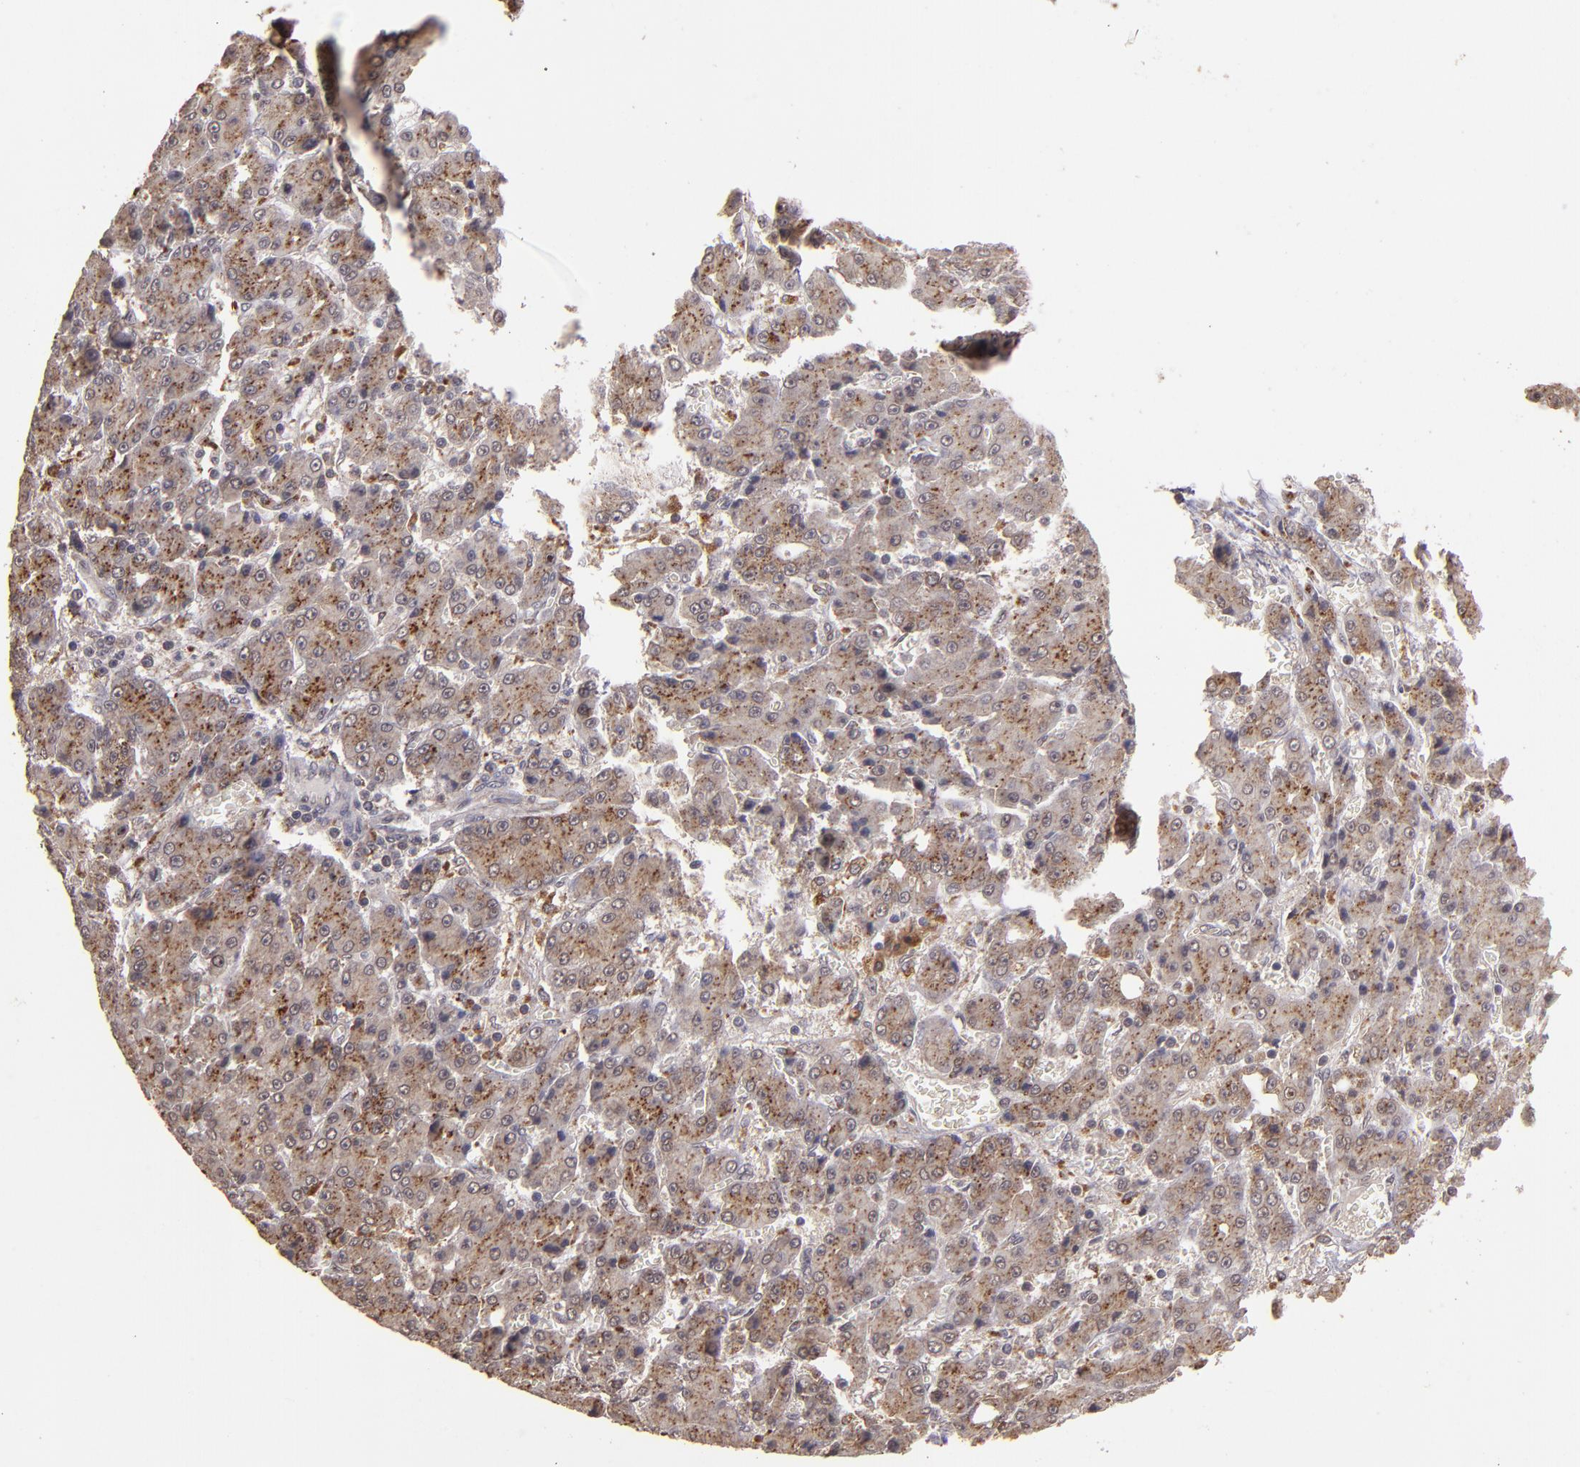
{"staining": {"intensity": "moderate", "quantity": ">75%", "location": "cytoplasmic/membranous"}, "tissue": "liver cancer", "cell_type": "Tumor cells", "image_type": "cancer", "snomed": [{"axis": "morphology", "description": "Carcinoma, Hepatocellular, NOS"}, {"axis": "topography", "description": "Liver"}], "caption": "This is a histology image of immunohistochemistry staining of liver hepatocellular carcinoma, which shows moderate positivity in the cytoplasmic/membranous of tumor cells.", "gene": "SIPA1L1", "patient": {"sex": "male", "age": 69}}